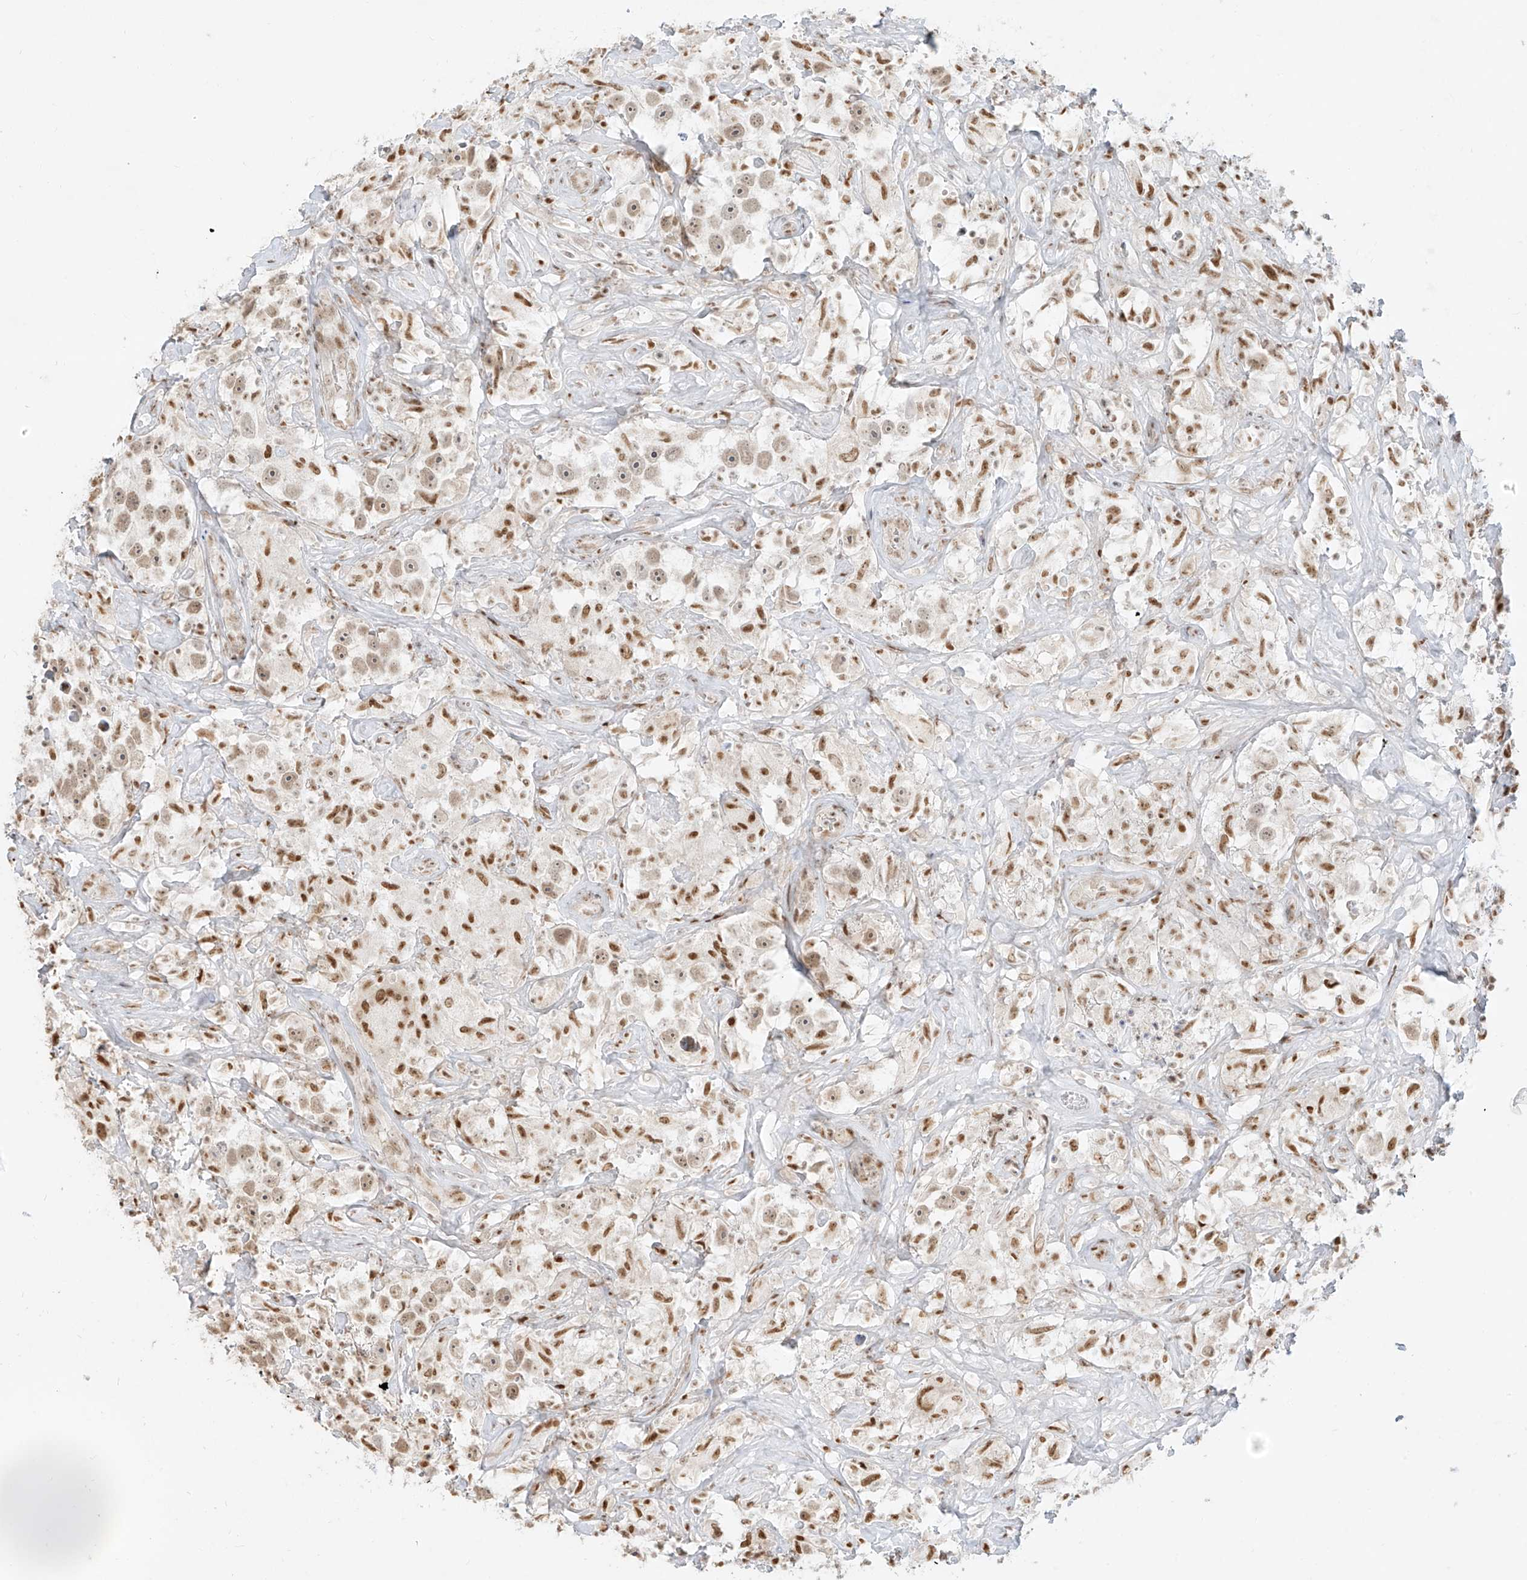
{"staining": {"intensity": "weak", "quantity": ">75%", "location": "nuclear"}, "tissue": "testis cancer", "cell_type": "Tumor cells", "image_type": "cancer", "snomed": [{"axis": "morphology", "description": "Seminoma, NOS"}, {"axis": "topography", "description": "Testis"}], "caption": "Immunohistochemistry photomicrograph of testis cancer stained for a protein (brown), which exhibits low levels of weak nuclear positivity in approximately >75% of tumor cells.", "gene": "NHSL1", "patient": {"sex": "male", "age": 49}}